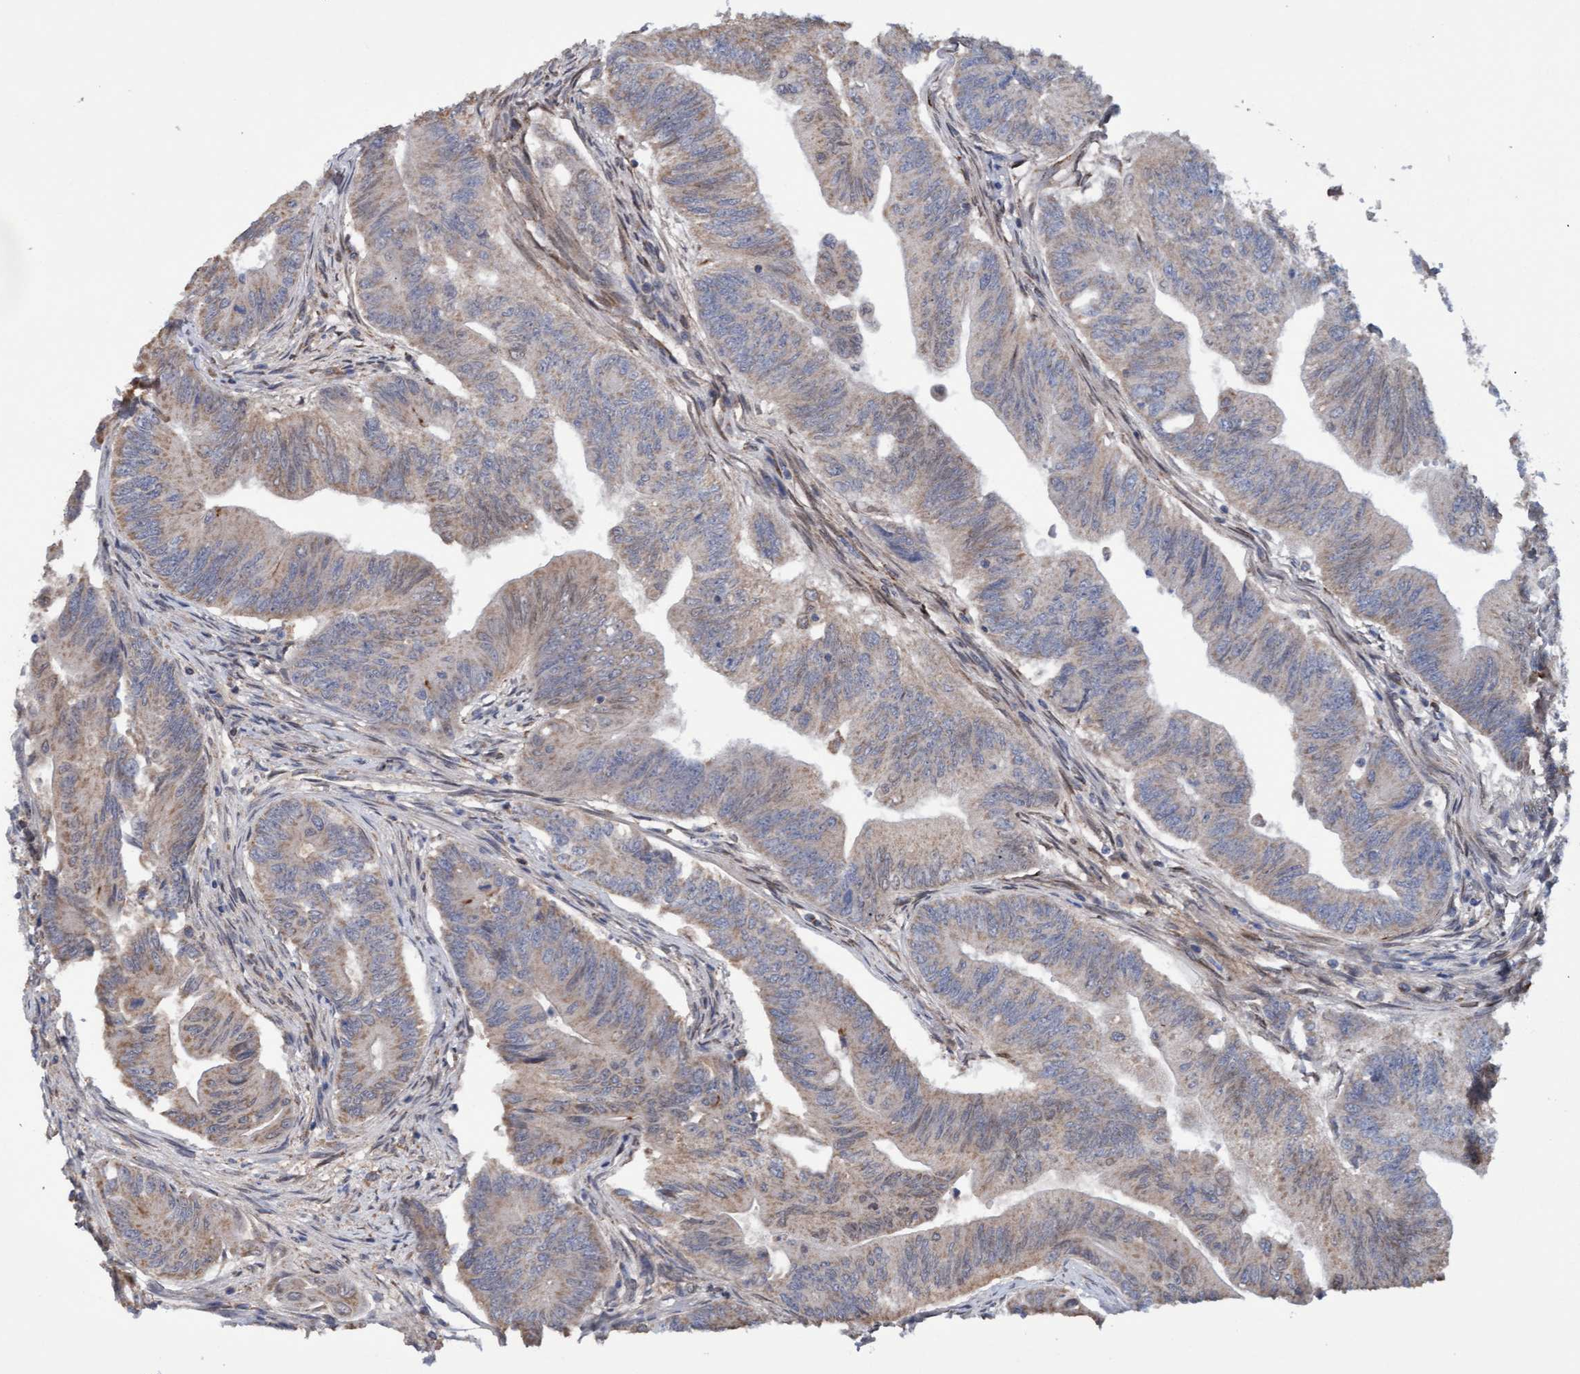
{"staining": {"intensity": "weak", "quantity": "<25%", "location": "cytoplasmic/membranous"}, "tissue": "colorectal cancer", "cell_type": "Tumor cells", "image_type": "cancer", "snomed": [{"axis": "morphology", "description": "Adenoma, NOS"}, {"axis": "morphology", "description": "Adenocarcinoma, NOS"}, {"axis": "topography", "description": "Colon"}], "caption": "The photomicrograph displays no significant expression in tumor cells of colorectal adenocarcinoma. (DAB (3,3'-diaminobenzidine) IHC with hematoxylin counter stain).", "gene": "MGLL", "patient": {"sex": "male", "age": 79}}